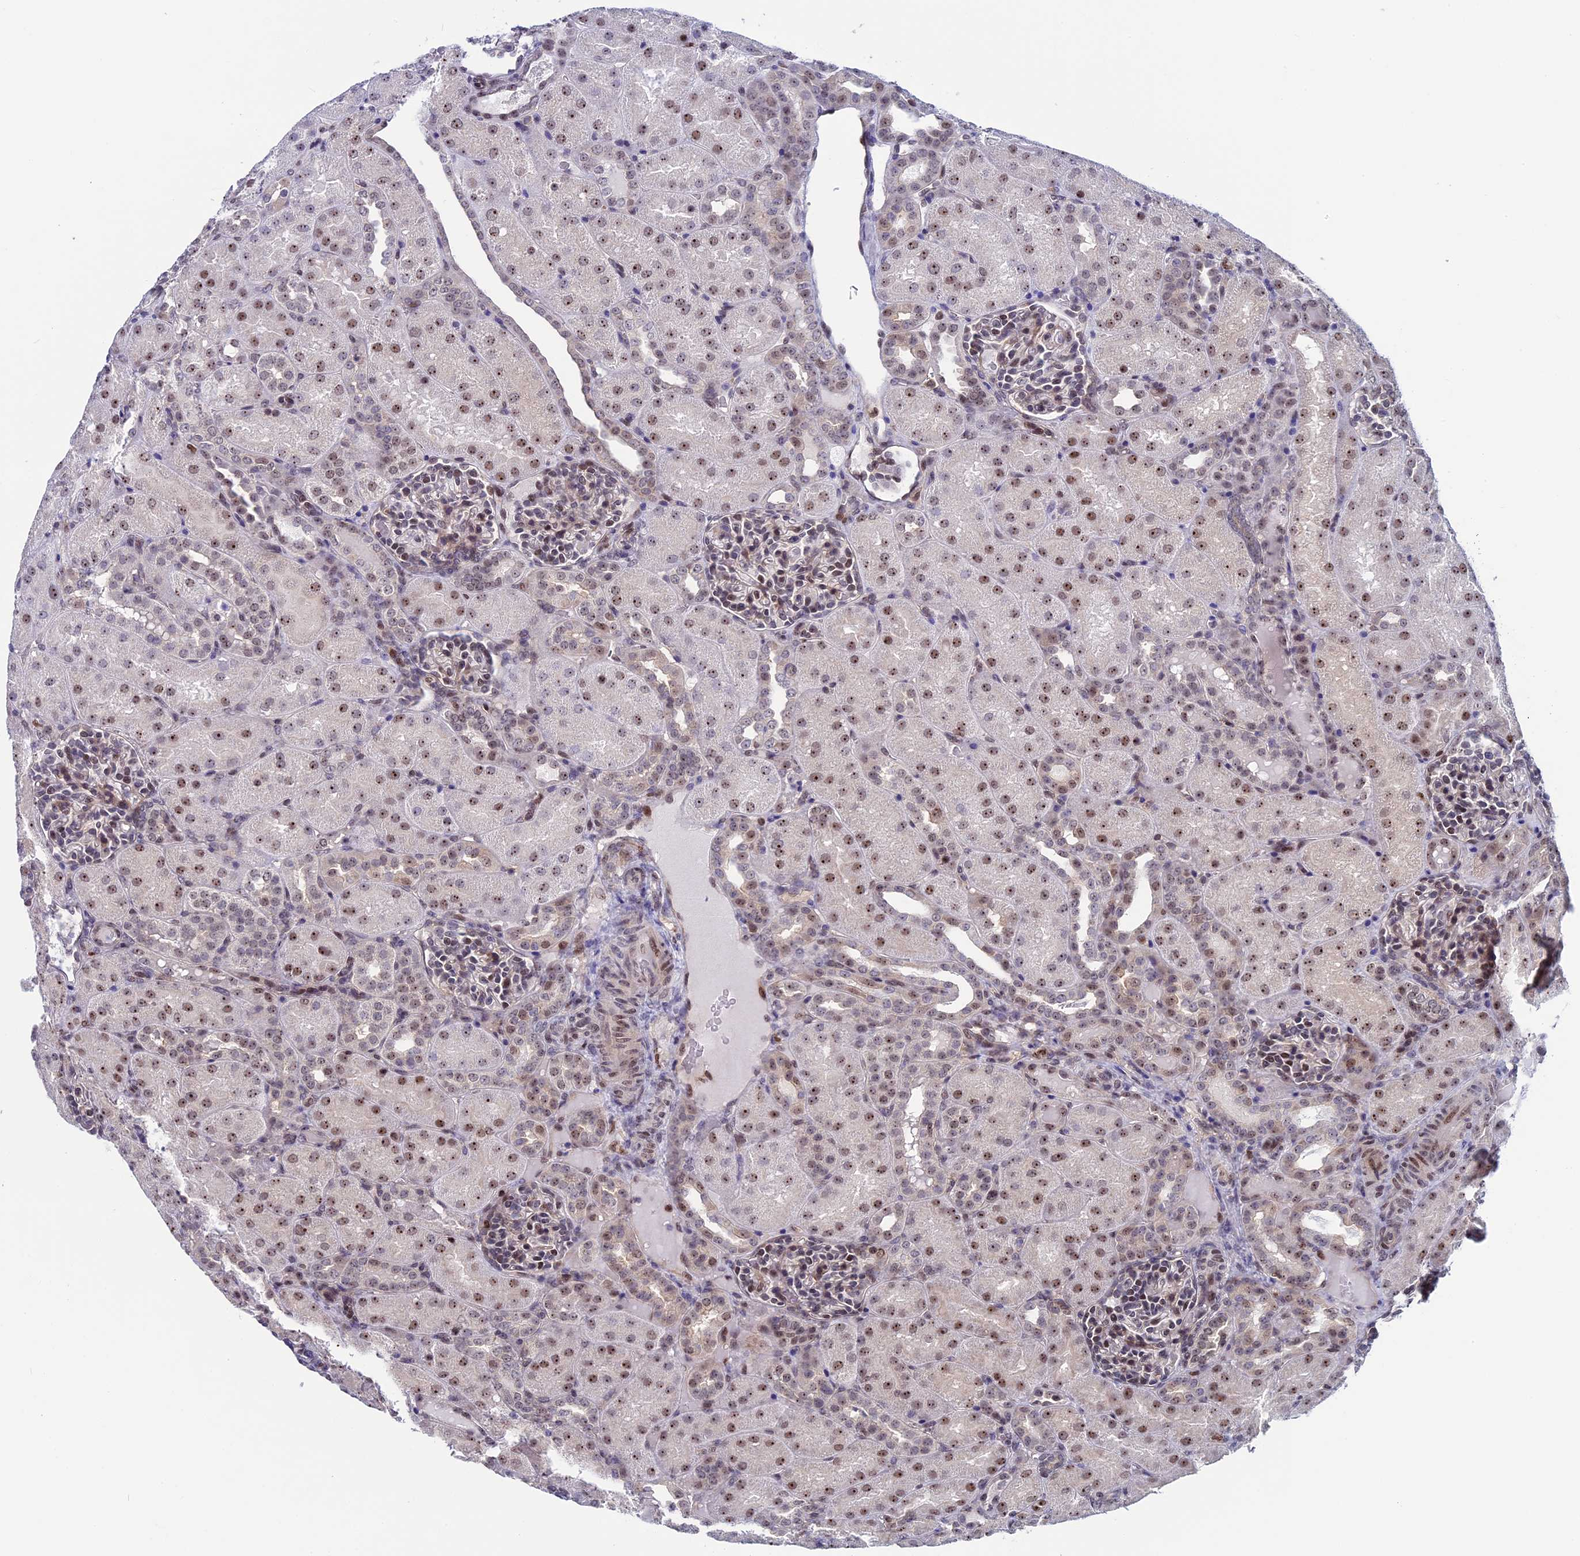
{"staining": {"intensity": "weak", "quantity": ">75%", "location": "nuclear"}, "tissue": "kidney", "cell_type": "Cells in glomeruli", "image_type": "normal", "snomed": [{"axis": "morphology", "description": "Normal tissue, NOS"}, {"axis": "topography", "description": "Kidney"}], "caption": "A micrograph of human kidney stained for a protein displays weak nuclear brown staining in cells in glomeruli.", "gene": "CCDC86", "patient": {"sex": "male", "age": 1}}